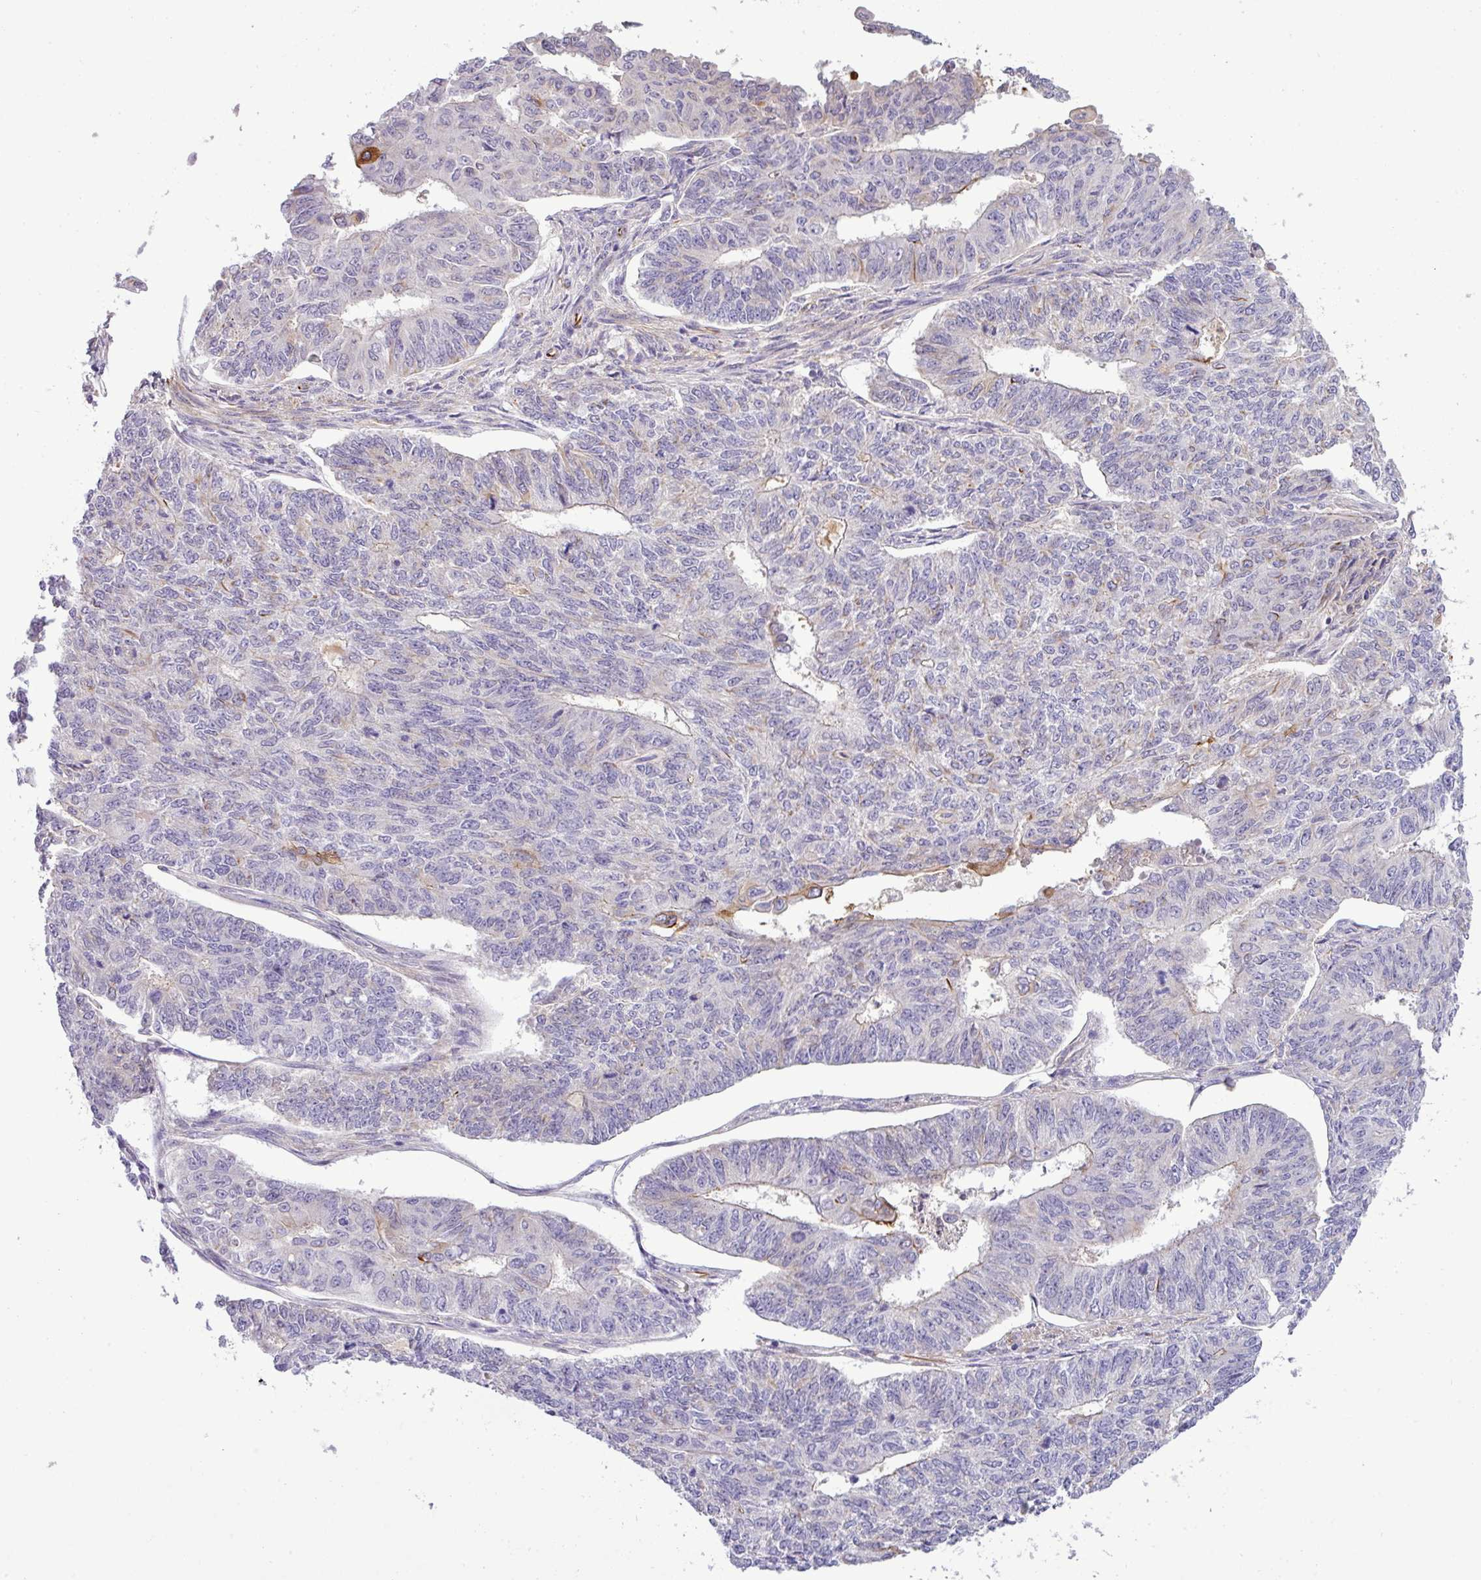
{"staining": {"intensity": "strong", "quantity": "<25%", "location": "cytoplasmic/membranous"}, "tissue": "endometrial cancer", "cell_type": "Tumor cells", "image_type": "cancer", "snomed": [{"axis": "morphology", "description": "Adenocarcinoma, NOS"}, {"axis": "topography", "description": "Endometrium"}], "caption": "This is a micrograph of IHC staining of endometrial cancer (adenocarcinoma), which shows strong positivity in the cytoplasmic/membranous of tumor cells.", "gene": "PARD6A", "patient": {"sex": "female", "age": 32}}